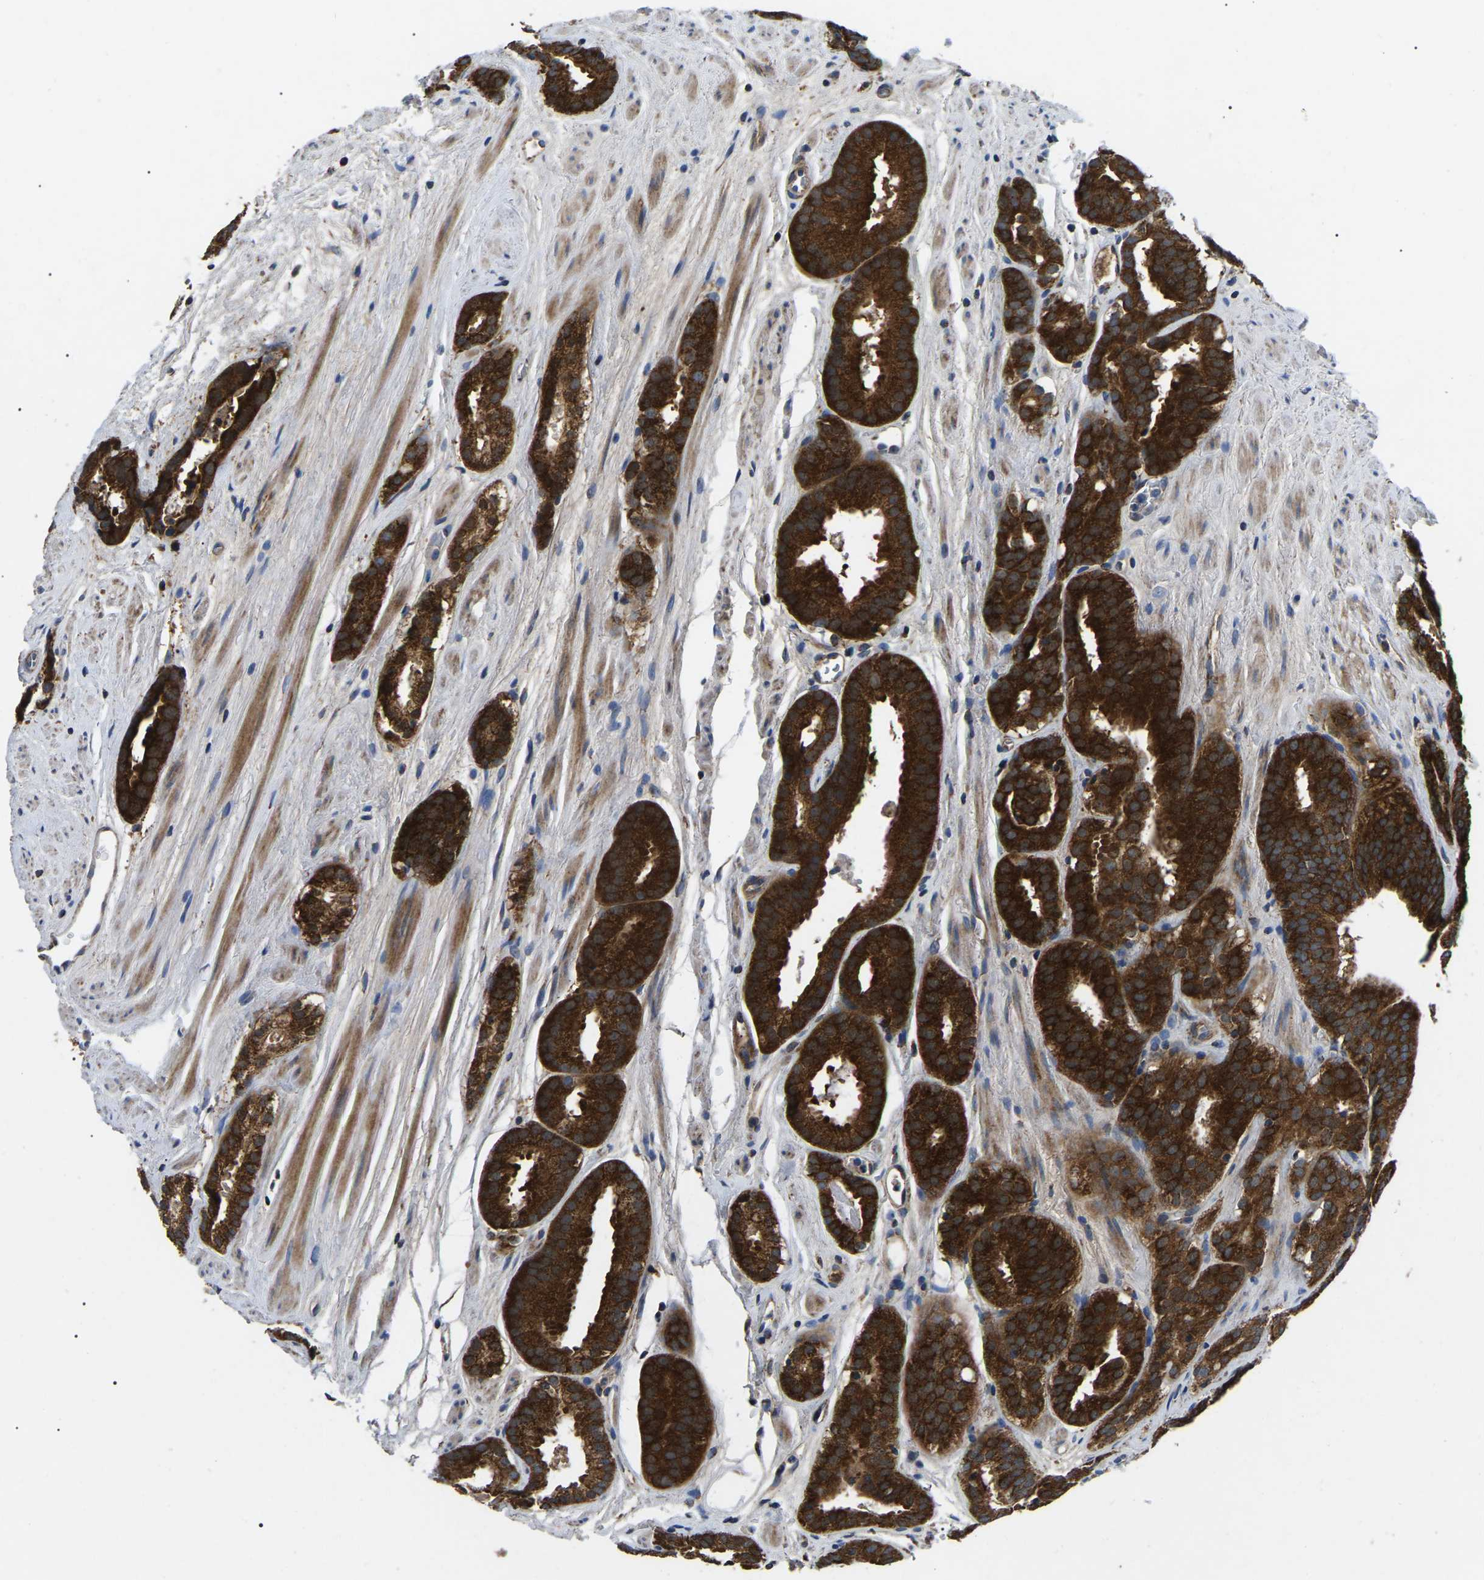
{"staining": {"intensity": "strong", "quantity": ">75%", "location": "cytoplasmic/membranous"}, "tissue": "prostate cancer", "cell_type": "Tumor cells", "image_type": "cancer", "snomed": [{"axis": "morphology", "description": "Adenocarcinoma, Low grade"}, {"axis": "topography", "description": "Prostate"}], "caption": "DAB (3,3'-diaminobenzidine) immunohistochemical staining of human prostate cancer reveals strong cytoplasmic/membranous protein positivity in about >75% of tumor cells. The staining was performed using DAB, with brown indicating positive protein expression. Nuclei are stained blue with hematoxylin.", "gene": "PPM1E", "patient": {"sex": "male", "age": 69}}